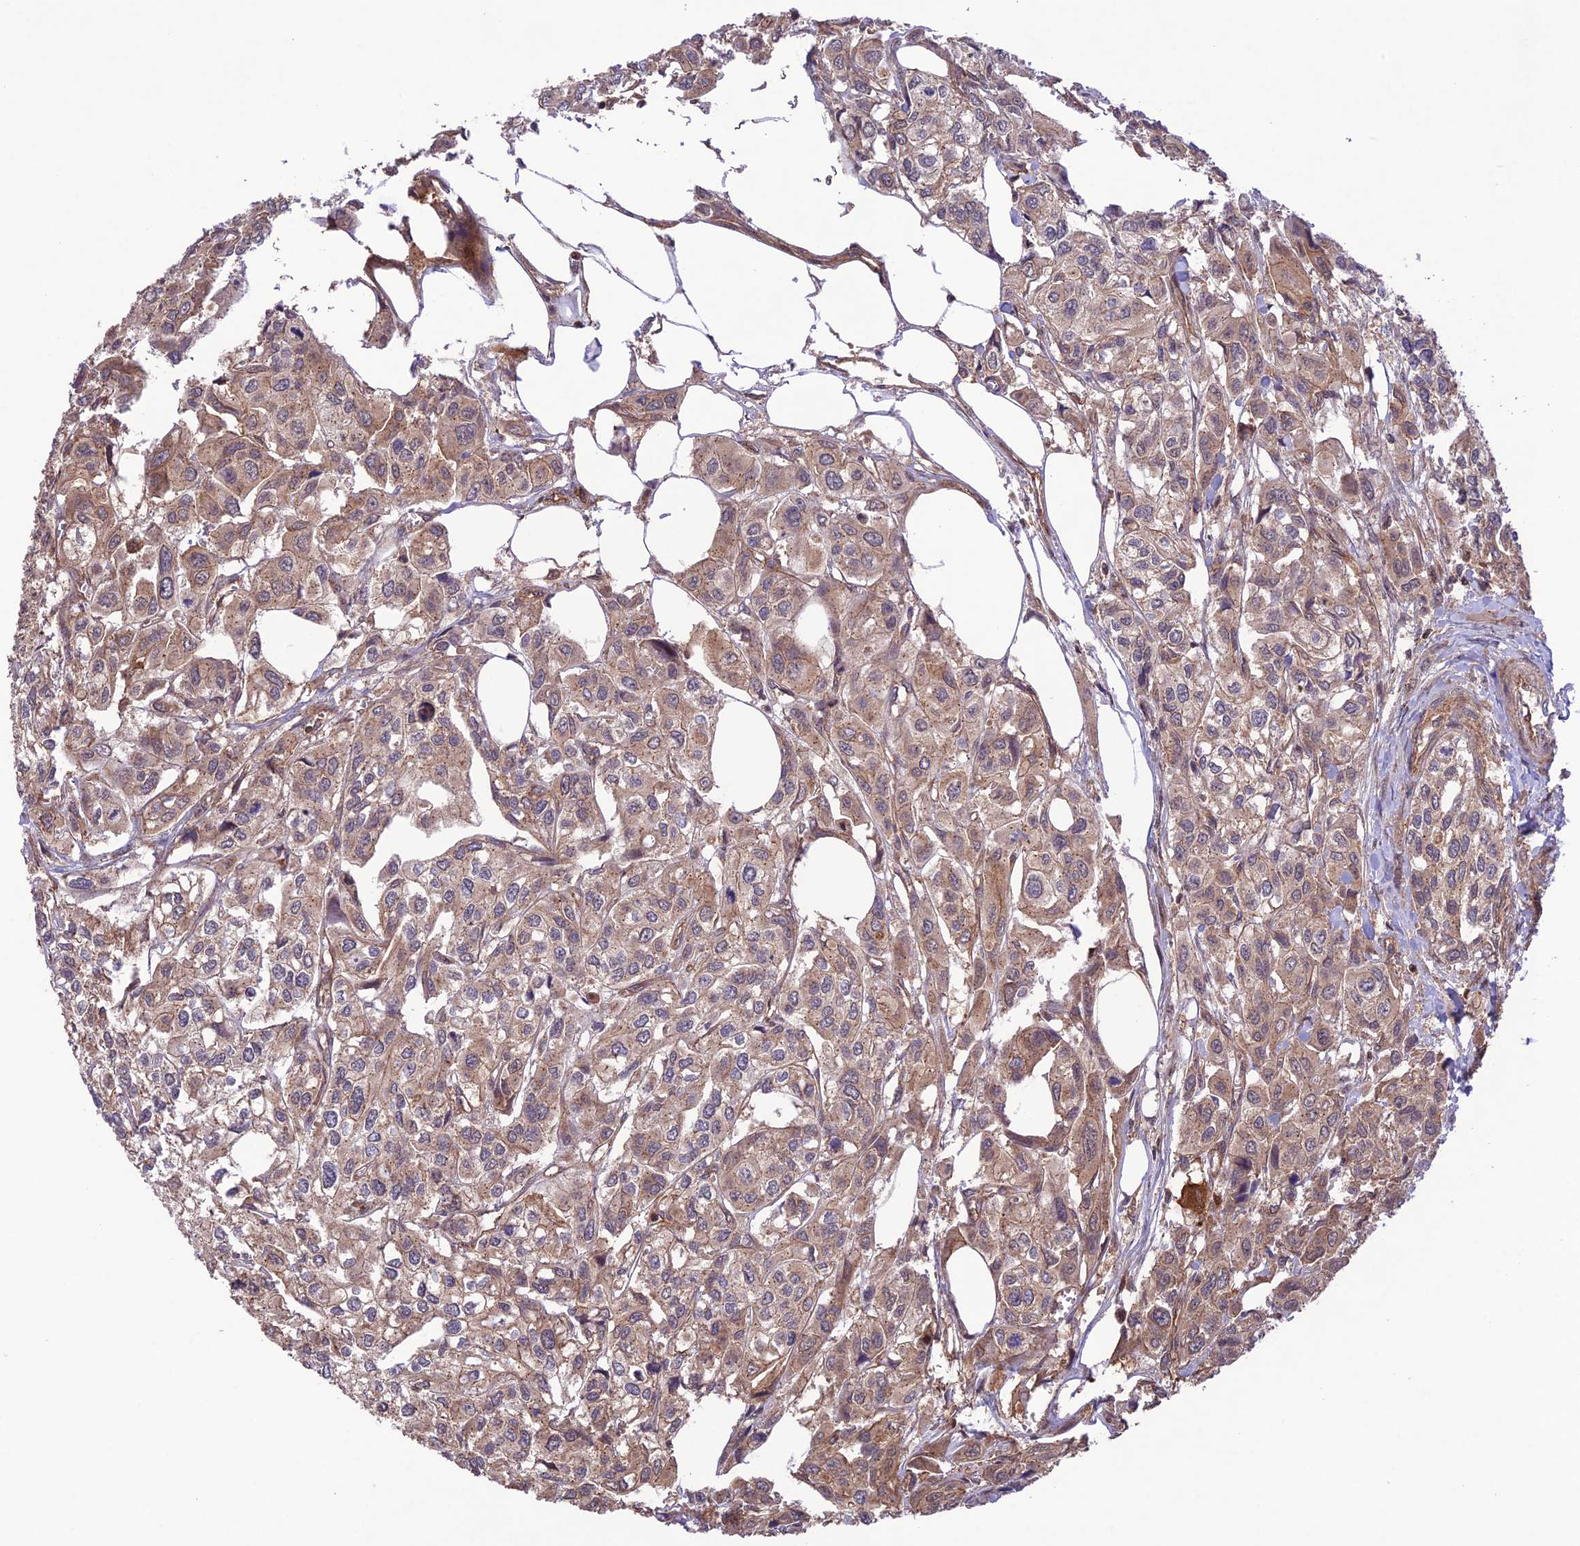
{"staining": {"intensity": "weak", "quantity": ">75%", "location": "cytoplasmic/membranous"}, "tissue": "urothelial cancer", "cell_type": "Tumor cells", "image_type": "cancer", "snomed": [{"axis": "morphology", "description": "Urothelial carcinoma, High grade"}, {"axis": "topography", "description": "Urinary bladder"}], "caption": "This histopathology image displays immunohistochemistry (IHC) staining of high-grade urothelial carcinoma, with low weak cytoplasmic/membranous staining in approximately >75% of tumor cells.", "gene": "FCHSD1", "patient": {"sex": "male", "age": 67}}